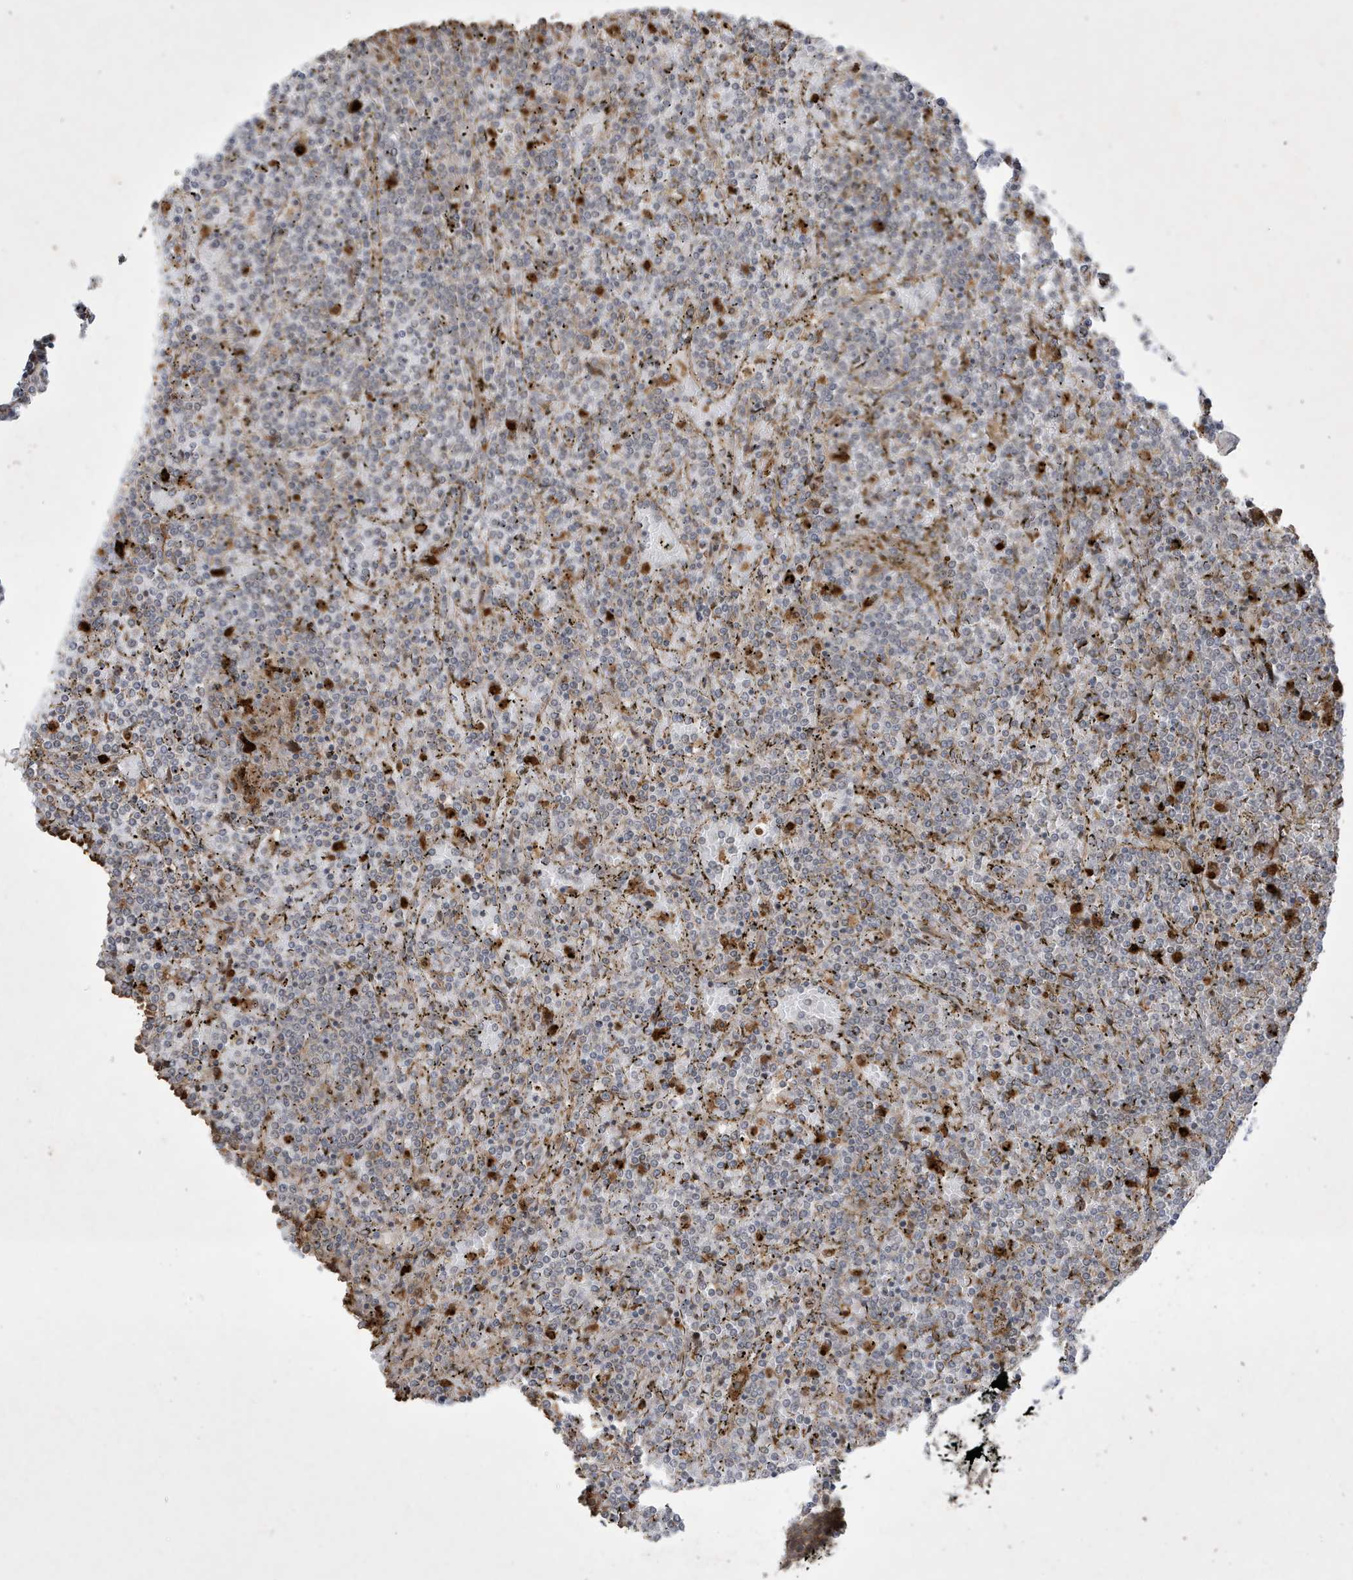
{"staining": {"intensity": "negative", "quantity": "none", "location": "none"}, "tissue": "lymphoma", "cell_type": "Tumor cells", "image_type": "cancer", "snomed": [{"axis": "morphology", "description": "Malignant lymphoma, non-Hodgkin's type, Low grade"}, {"axis": "topography", "description": "Spleen"}], "caption": "A photomicrograph of human low-grade malignant lymphoma, non-Hodgkin's type is negative for staining in tumor cells.", "gene": "IFT57", "patient": {"sex": "female", "age": 19}}